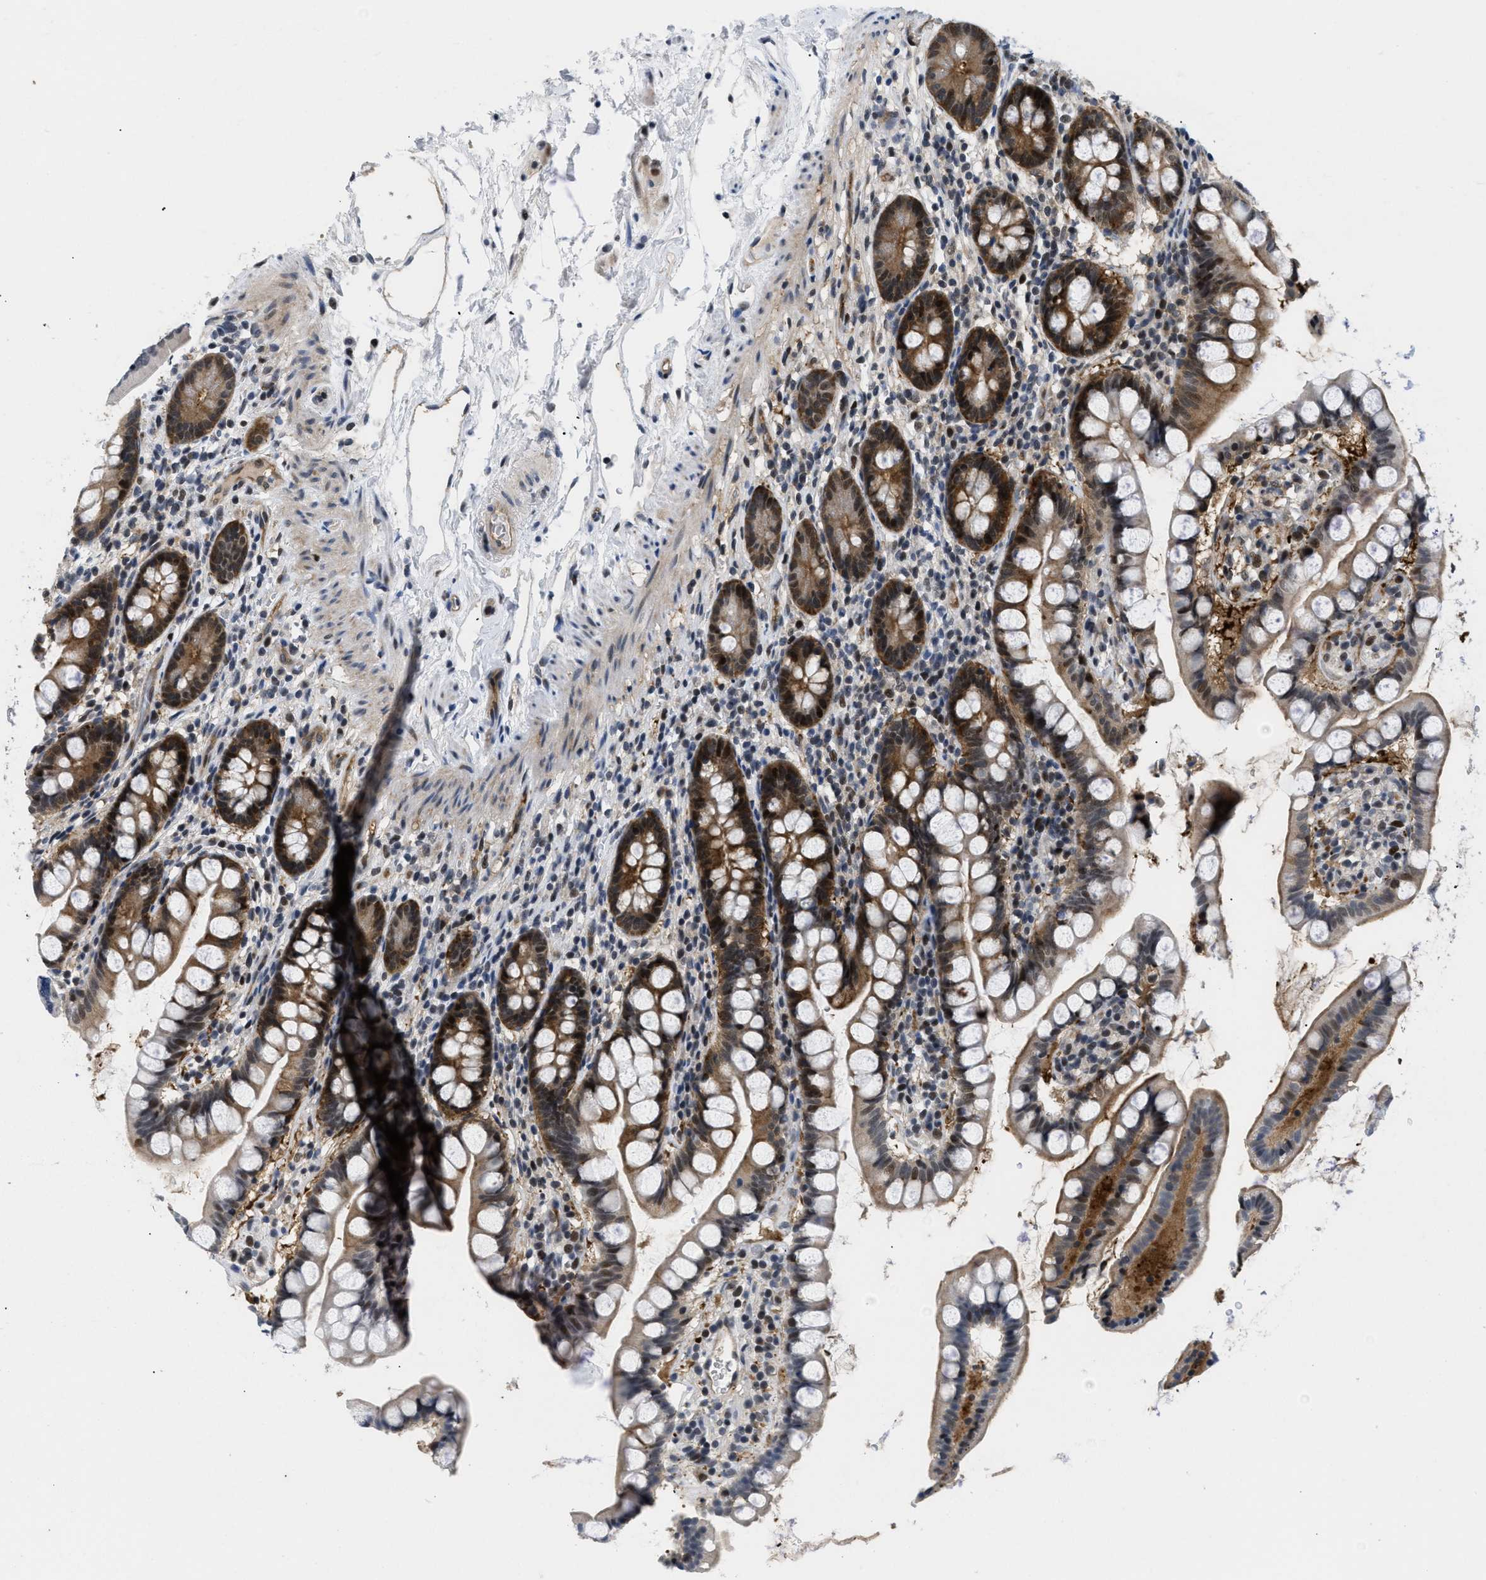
{"staining": {"intensity": "moderate", "quantity": ">75%", "location": "cytoplasmic/membranous,nuclear"}, "tissue": "small intestine", "cell_type": "Glandular cells", "image_type": "normal", "snomed": [{"axis": "morphology", "description": "Normal tissue, NOS"}, {"axis": "topography", "description": "Small intestine"}], "caption": "Immunohistochemistry (IHC) staining of benign small intestine, which reveals medium levels of moderate cytoplasmic/membranous,nuclear staining in about >75% of glandular cells indicating moderate cytoplasmic/membranous,nuclear protein positivity. The staining was performed using DAB (3,3'-diaminobenzidine) (brown) for protein detection and nuclei were counterstained in hematoxylin (blue).", "gene": "SLC29A2", "patient": {"sex": "female", "age": 84}}